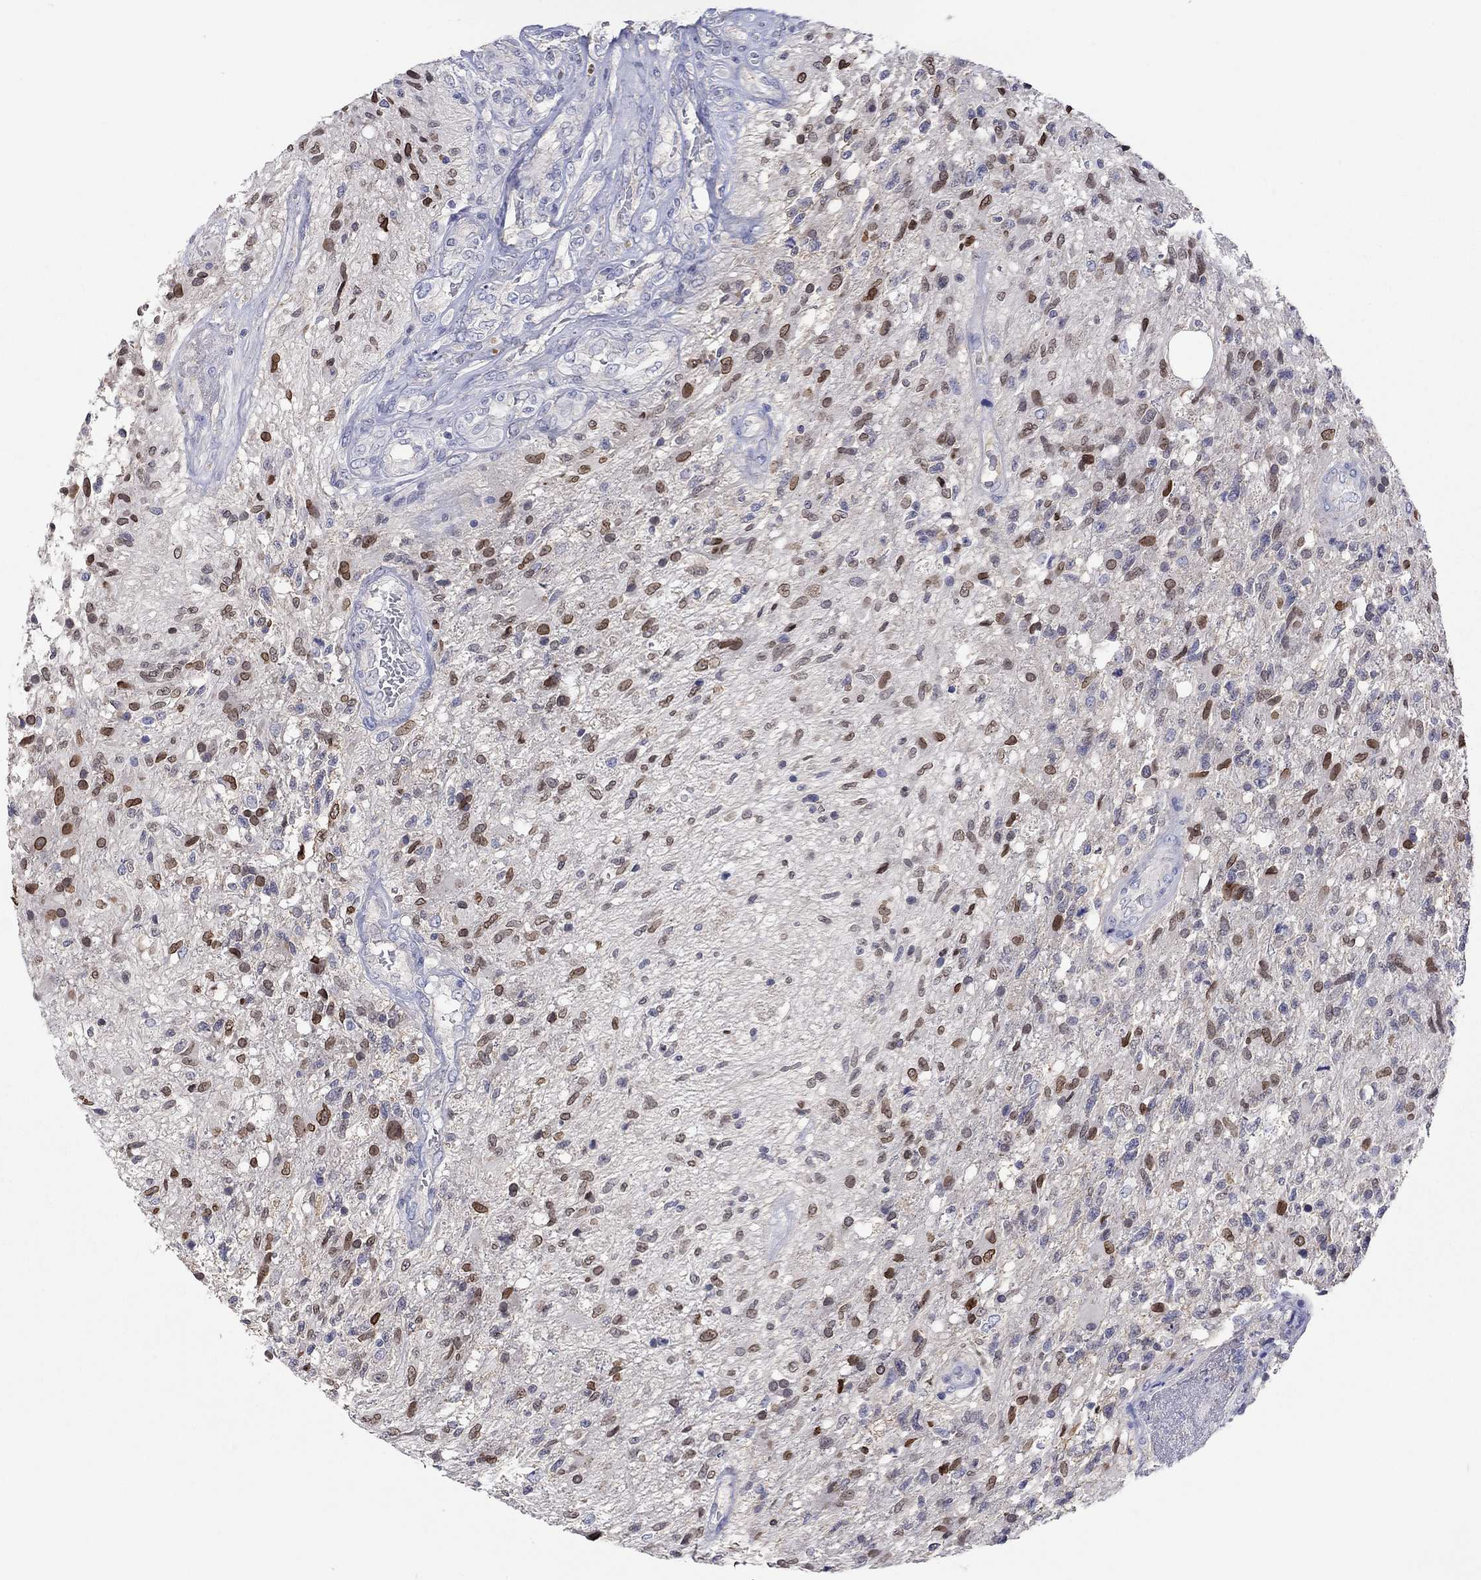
{"staining": {"intensity": "strong", "quantity": "25%-75%", "location": "cytoplasmic/membranous,nuclear"}, "tissue": "glioma", "cell_type": "Tumor cells", "image_type": "cancer", "snomed": [{"axis": "morphology", "description": "Glioma, malignant, High grade"}, {"axis": "topography", "description": "Brain"}], "caption": "Brown immunohistochemical staining in human glioma displays strong cytoplasmic/membranous and nuclear positivity in about 25%-75% of tumor cells.", "gene": "LRFN4", "patient": {"sex": "male", "age": 56}}